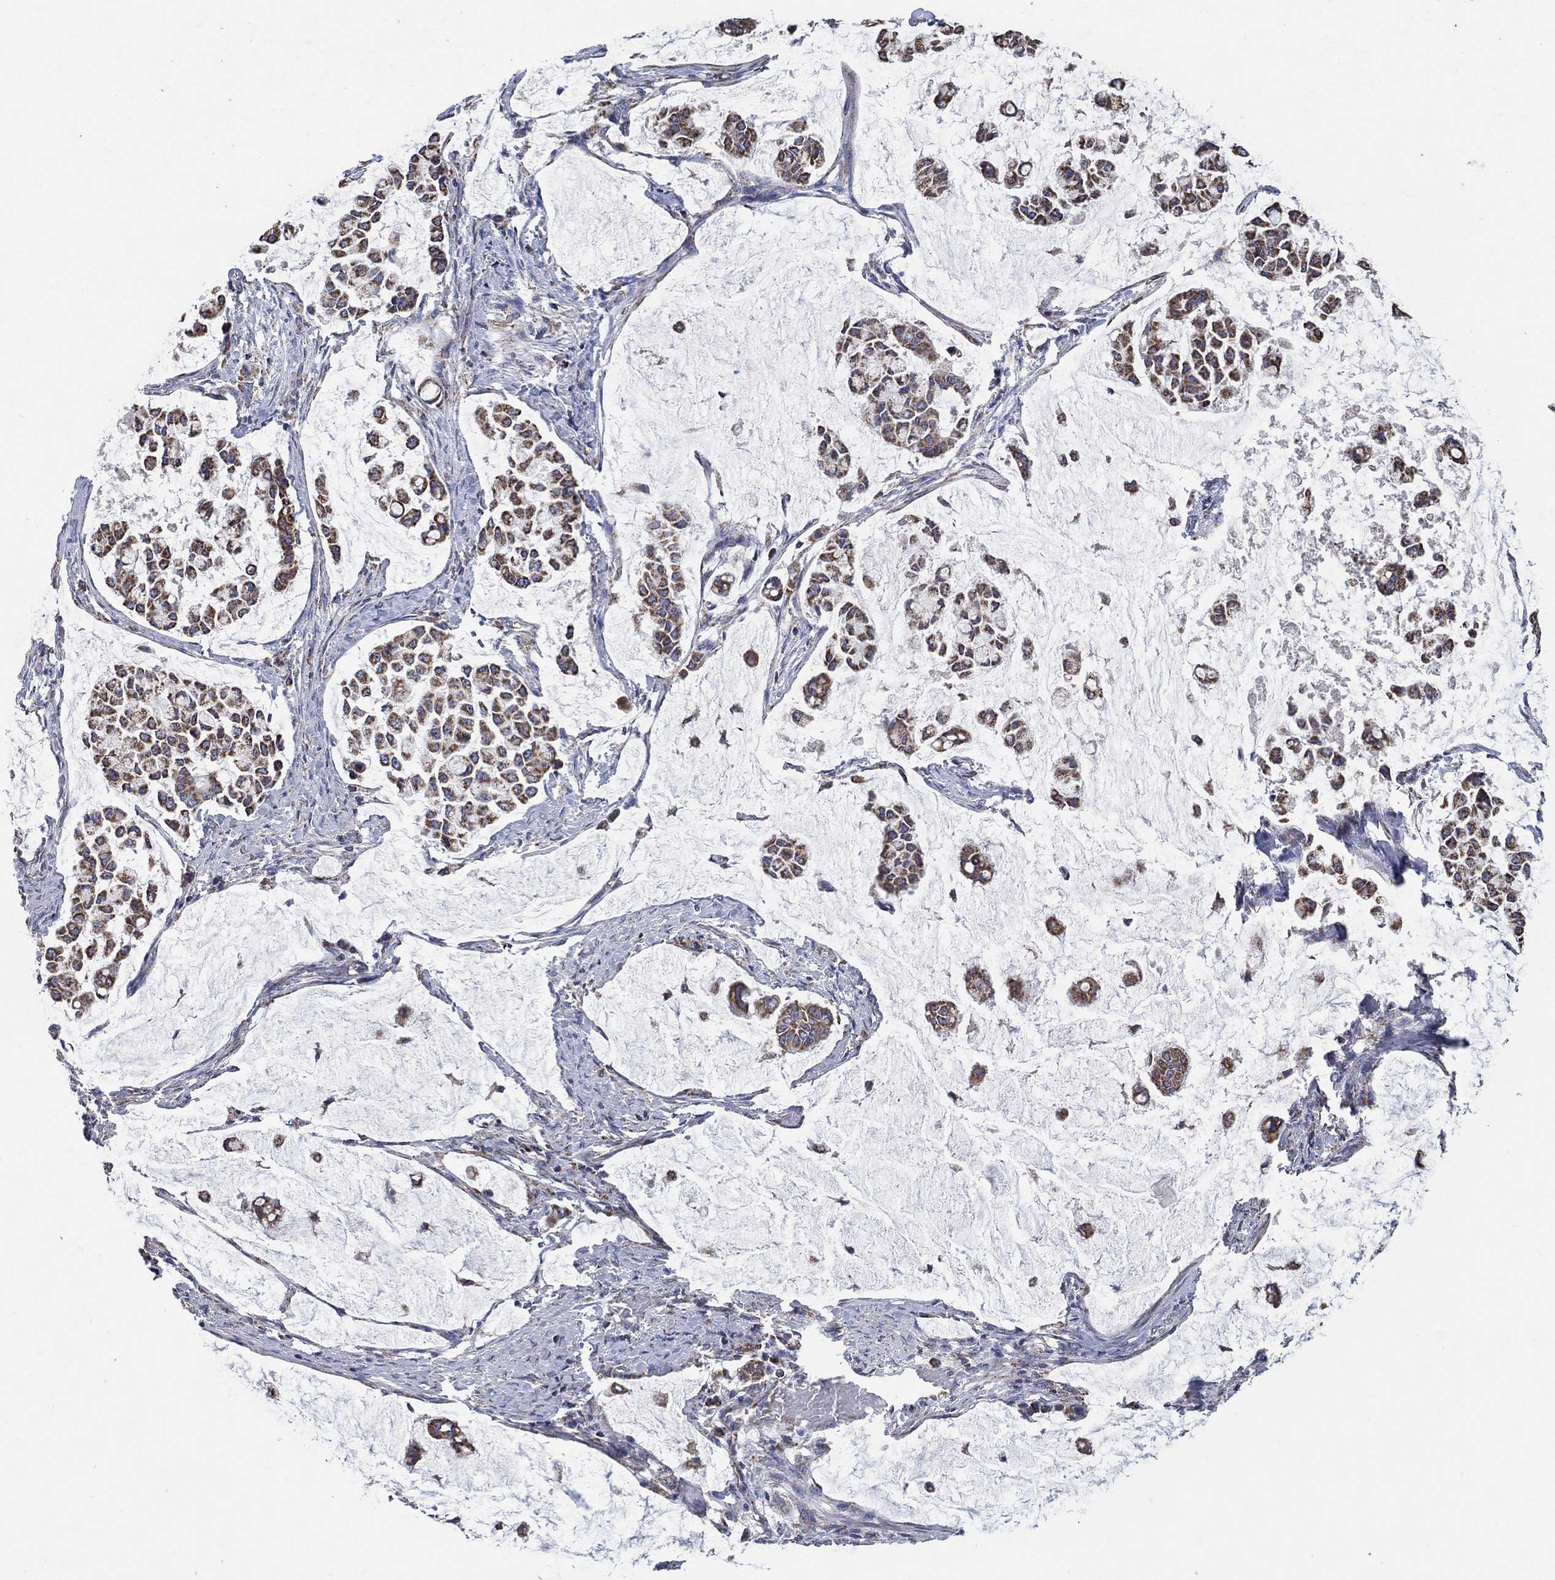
{"staining": {"intensity": "strong", "quantity": ">75%", "location": "cytoplasmic/membranous"}, "tissue": "stomach cancer", "cell_type": "Tumor cells", "image_type": "cancer", "snomed": [{"axis": "morphology", "description": "Adenocarcinoma, NOS"}, {"axis": "topography", "description": "Stomach"}], "caption": "Immunohistochemical staining of stomach adenocarcinoma reveals high levels of strong cytoplasmic/membranous protein staining in about >75% of tumor cells. The protein is stained brown, and the nuclei are stained in blue (DAB (3,3'-diaminobenzidine) IHC with brightfield microscopy, high magnification).", "gene": "C9orf85", "patient": {"sex": "male", "age": 82}}